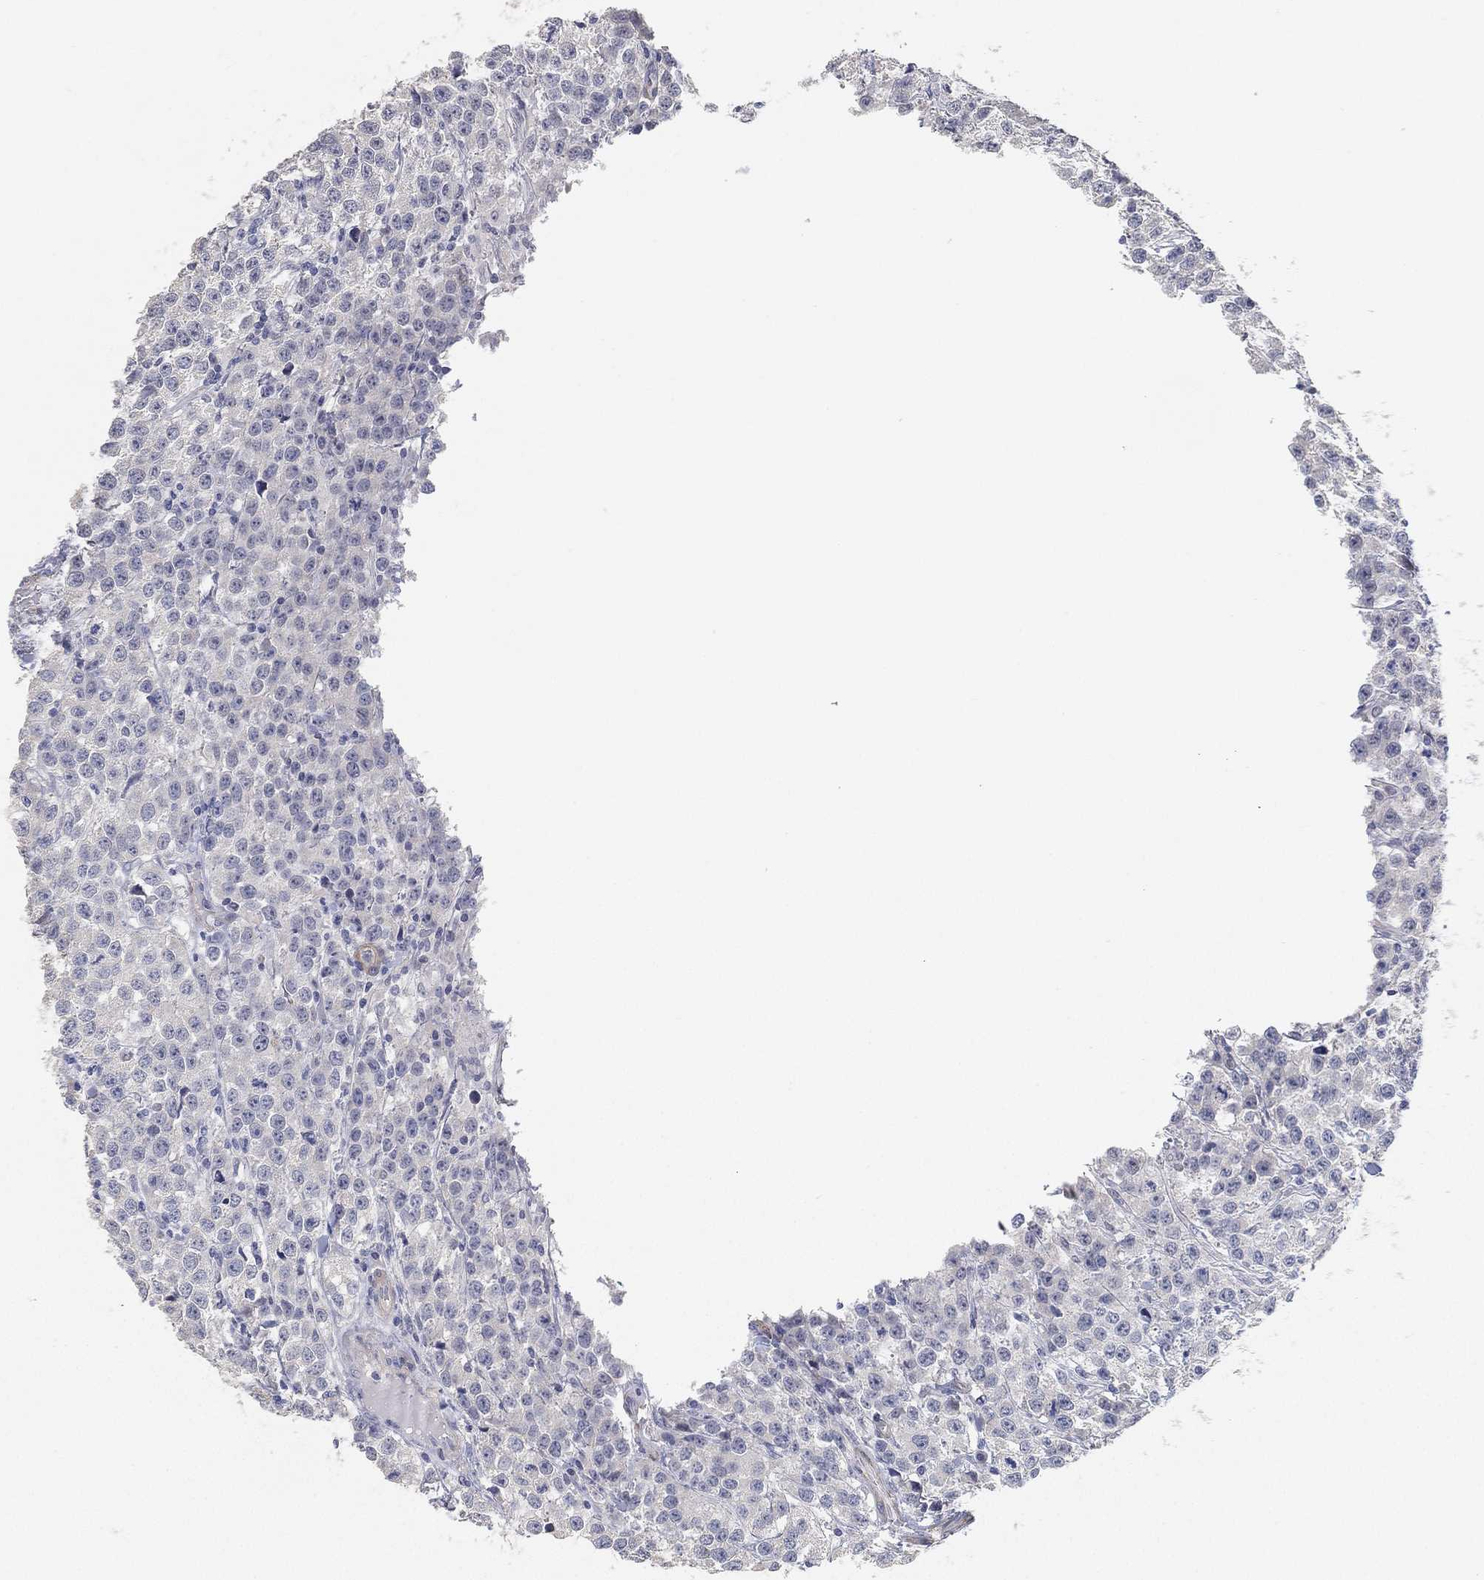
{"staining": {"intensity": "negative", "quantity": "none", "location": "none"}, "tissue": "testis cancer", "cell_type": "Tumor cells", "image_type": "cancer", "snomed": [{"axis": "morphology", "description": "Seminoma, NOS"}, {"axis": "topography", "description": "Testis"}], "caption": "There is no significant positivity in tumor cells of testis seminoma.", "gene": "GPR61", "patient": {"sex": "male", "age": 59}}